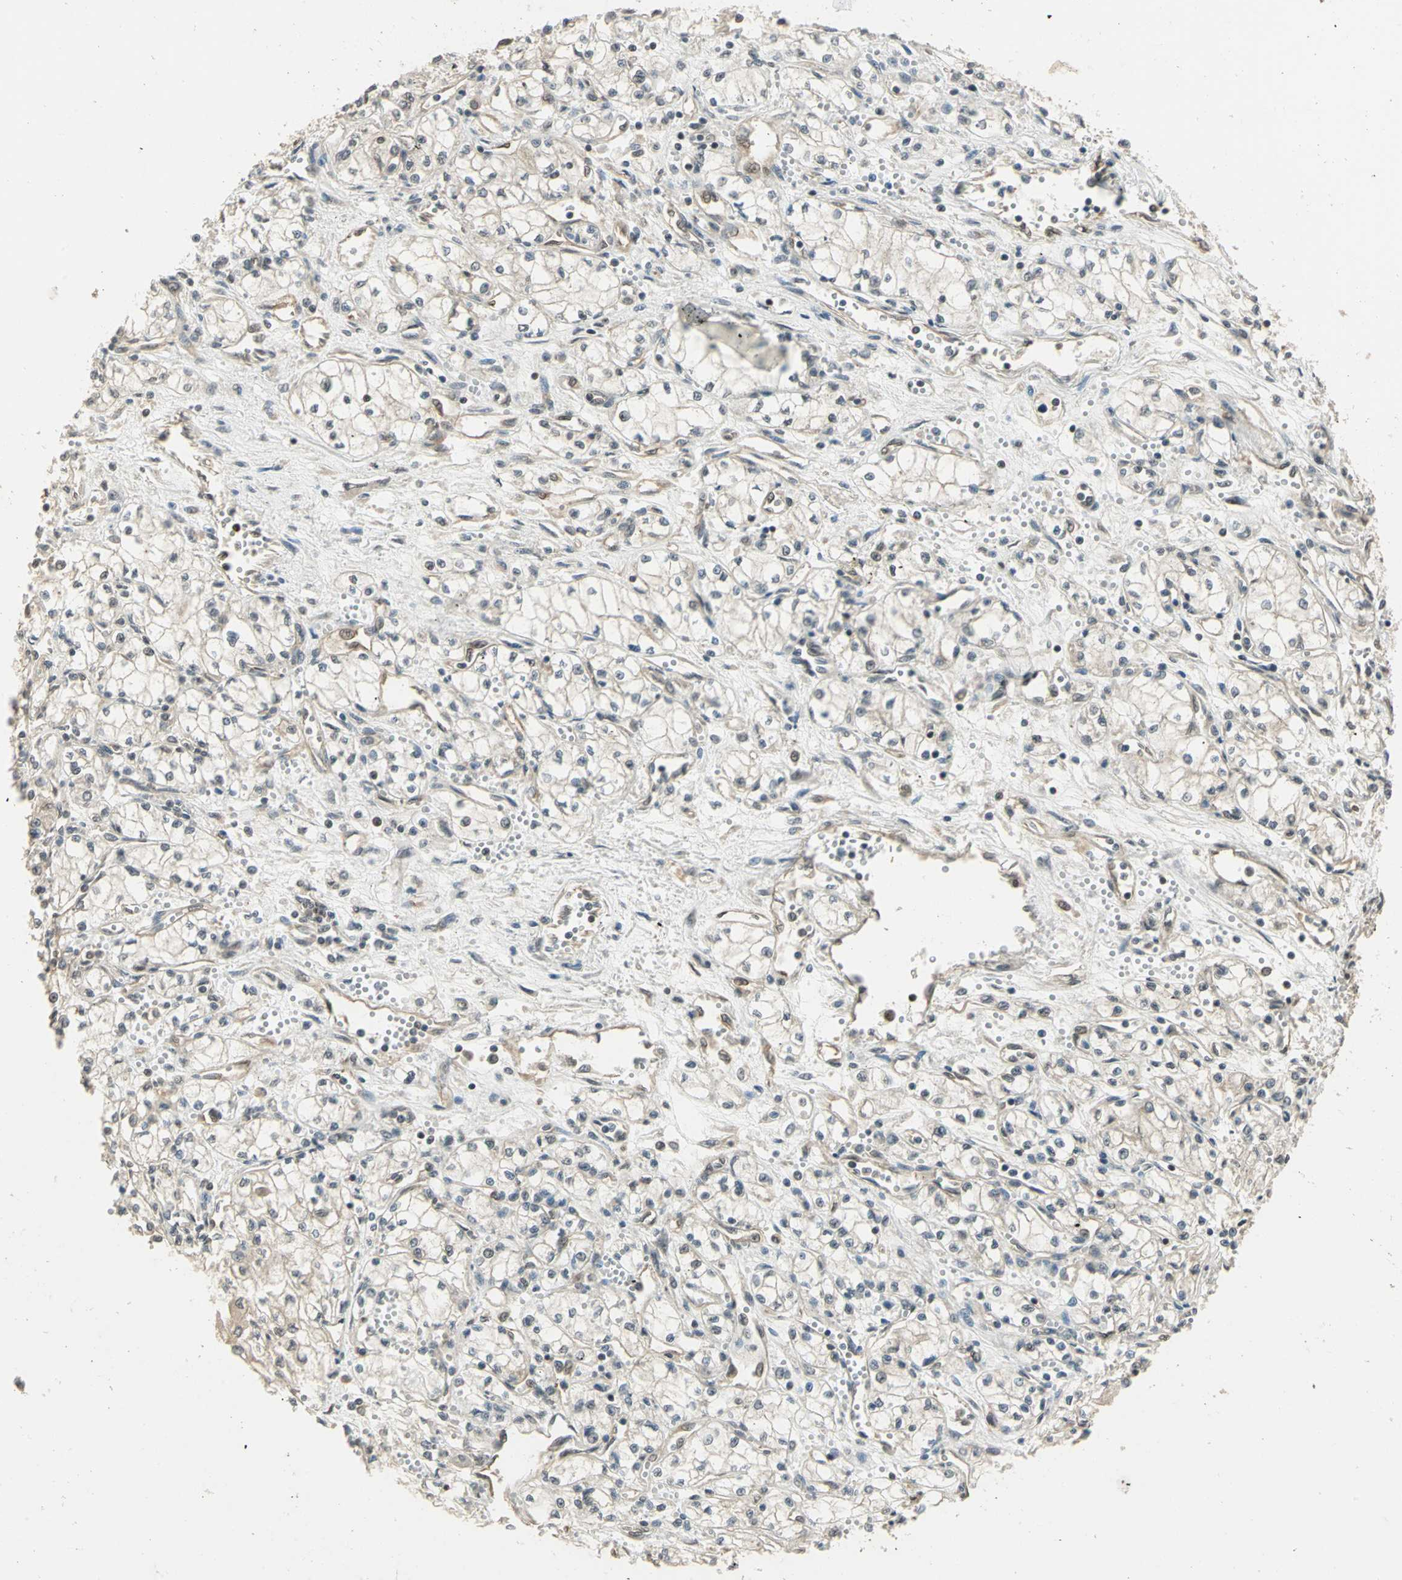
{"staining": {"intensity": "negative", "quantity": "none", "location": "none"}, "tissue": "renal cancer", "cell_type": "Tumor cells", "image_type": "cancer", "snomed": [{"axis": "morphology", "description": "Normal tissue, NOS"}, {"axis": "morphology", "description": "Adenocarcinoma, NOS"}, {"axis": "topography", "description": "Kidney"}], "caption": "This is an IHC photomicrograph of human adenocarcinoma (renal). There is no positivity in tumor cells.", "gene": "PSMC3", "patient": {"sex": "male", "age": 59}}